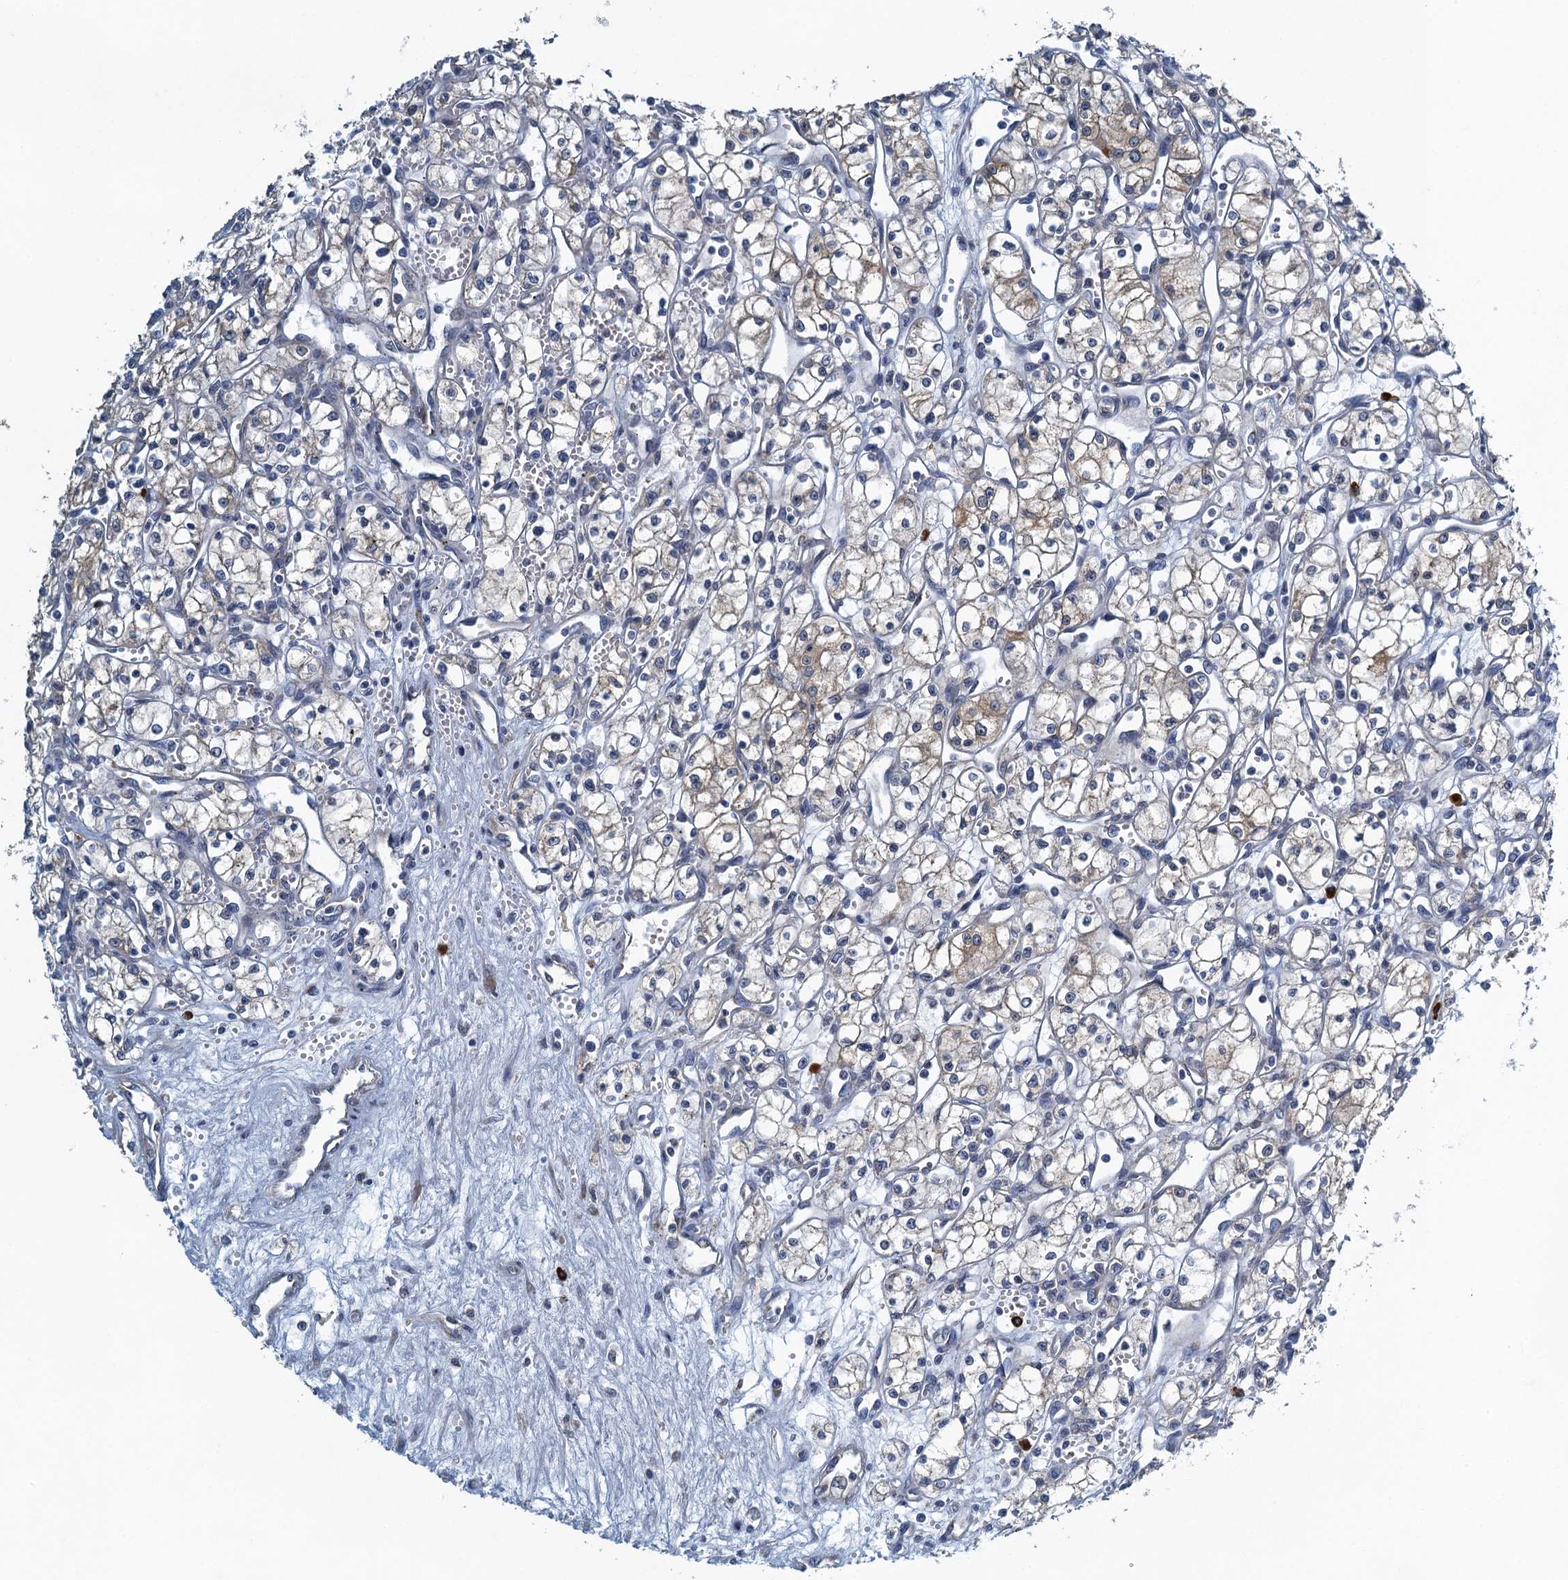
{"staining": {"intensity": "weak", "quantity": "<25%", "location": "cytoplasmic/membranous"}, "tissue": "renal cancer", "cell_type": "Tumor cells", "image_type": "cancer", "snomed": [{"axis": "morphology", "description": "Adenocarcinoma, NOS"}, {"axis": "topography", "description": "Kidney"}], "caption": "High magnification brightfield microscopy of renal cancer (adenocarcinoma) stained with DAB (brown) and counterstained with hematoxylin (blue): tumor cells show no significant staining.", "gene": "ALG2", "patient": {"sex": "male", "age": 59}}